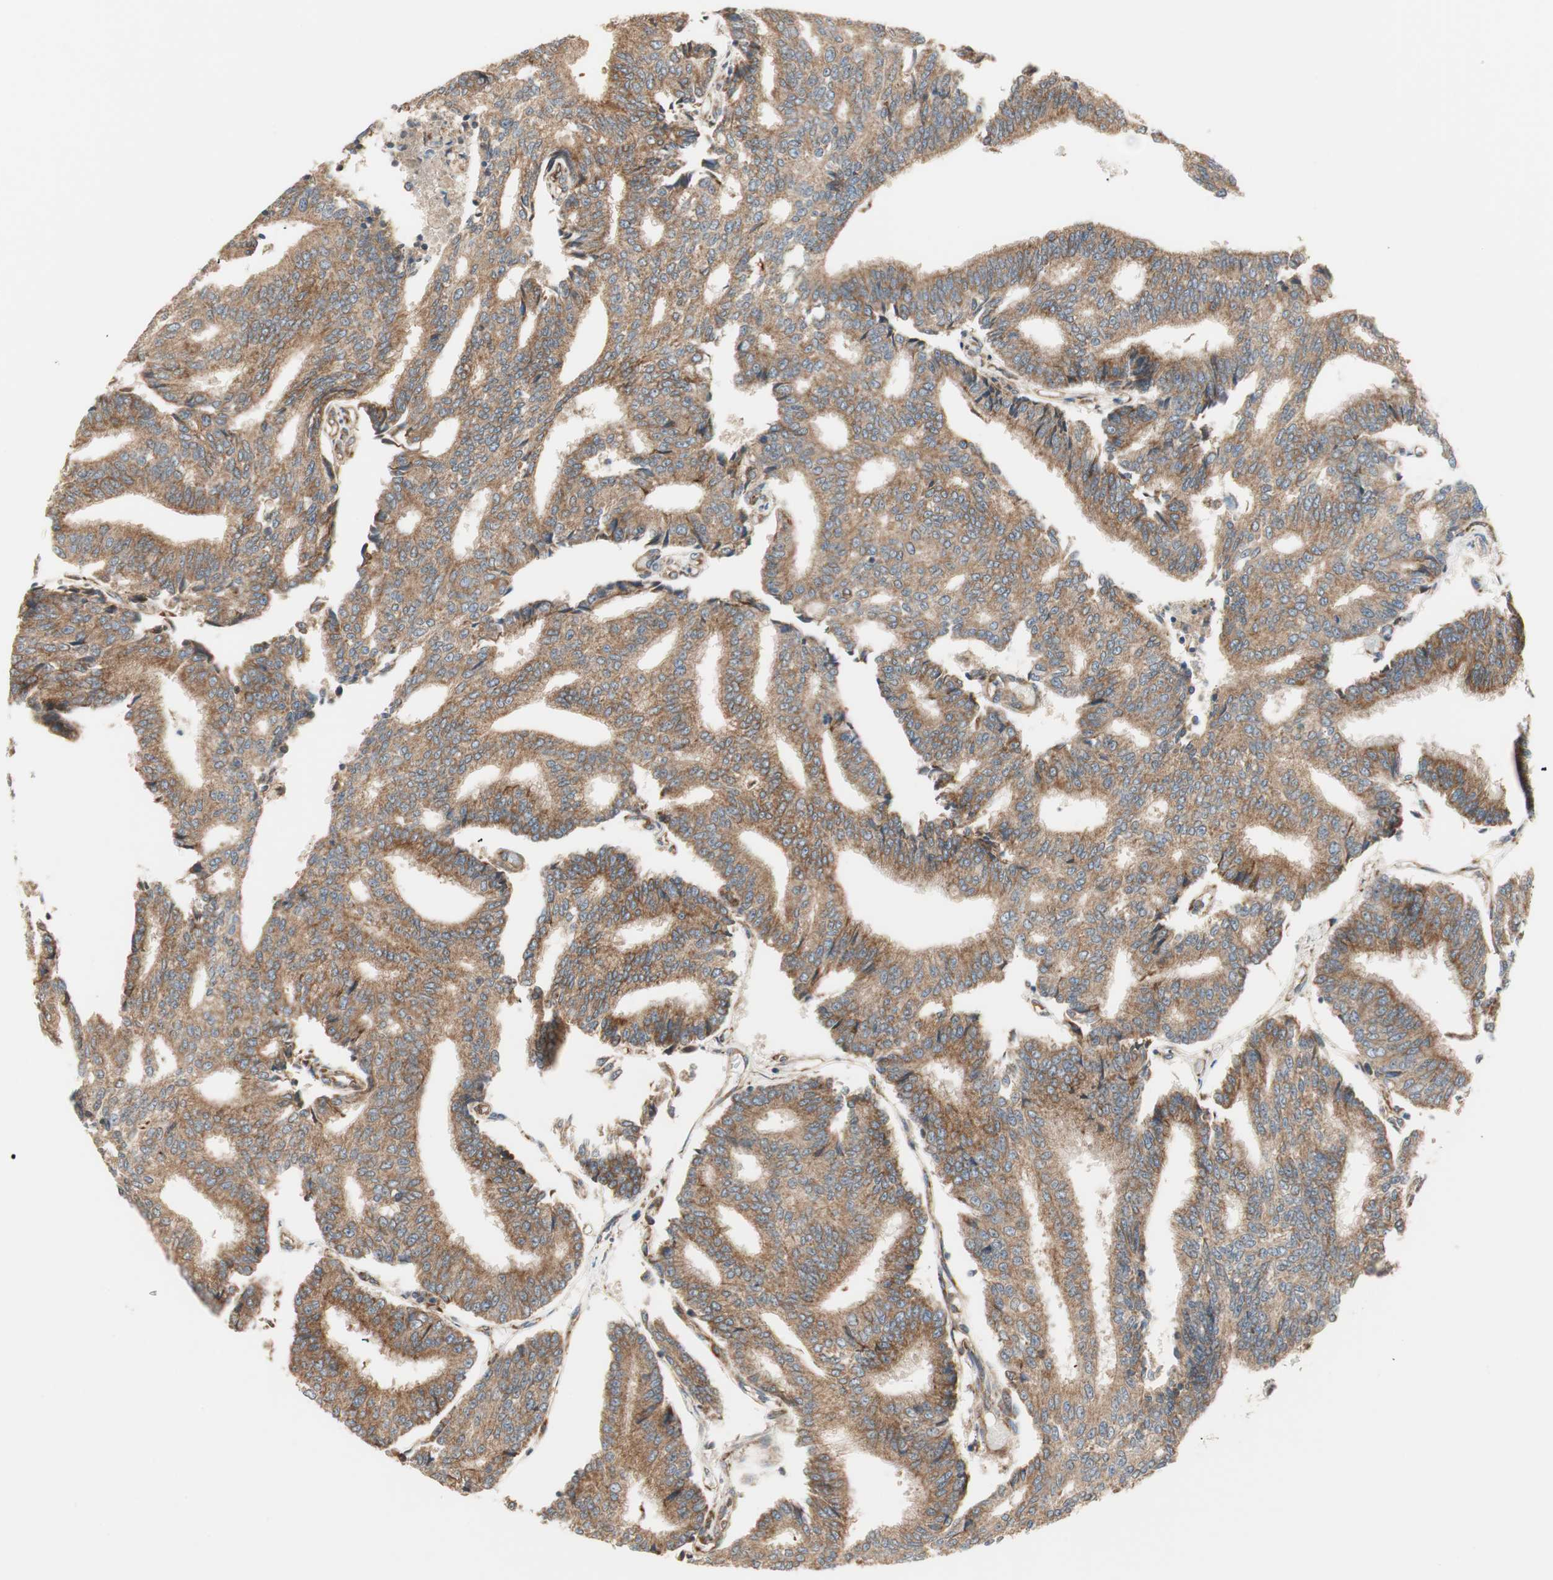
{"staining": {"intensity": "moderate", "quantity": ">75%", "location": "cytoplasmic/membranous"}, "tissue": "prostate cancer", "cell_type": "Tumor cells", "image_type": "cancer", "snomed": [{"axis": "morphology", "description": "Adenocarcinoma, High grade"}, {"axis": "topography", "description": "Prostate"}], "caption": "Brown immunohistochemical staining in prostate cancer demonstrates moderate cytoplasmic/membranous positivity in about >75% of tumor cells. Nuclei are stained in blue.", "gene": "CTTNBP2NL", "patient": {"sex": "male", "age": 55}}